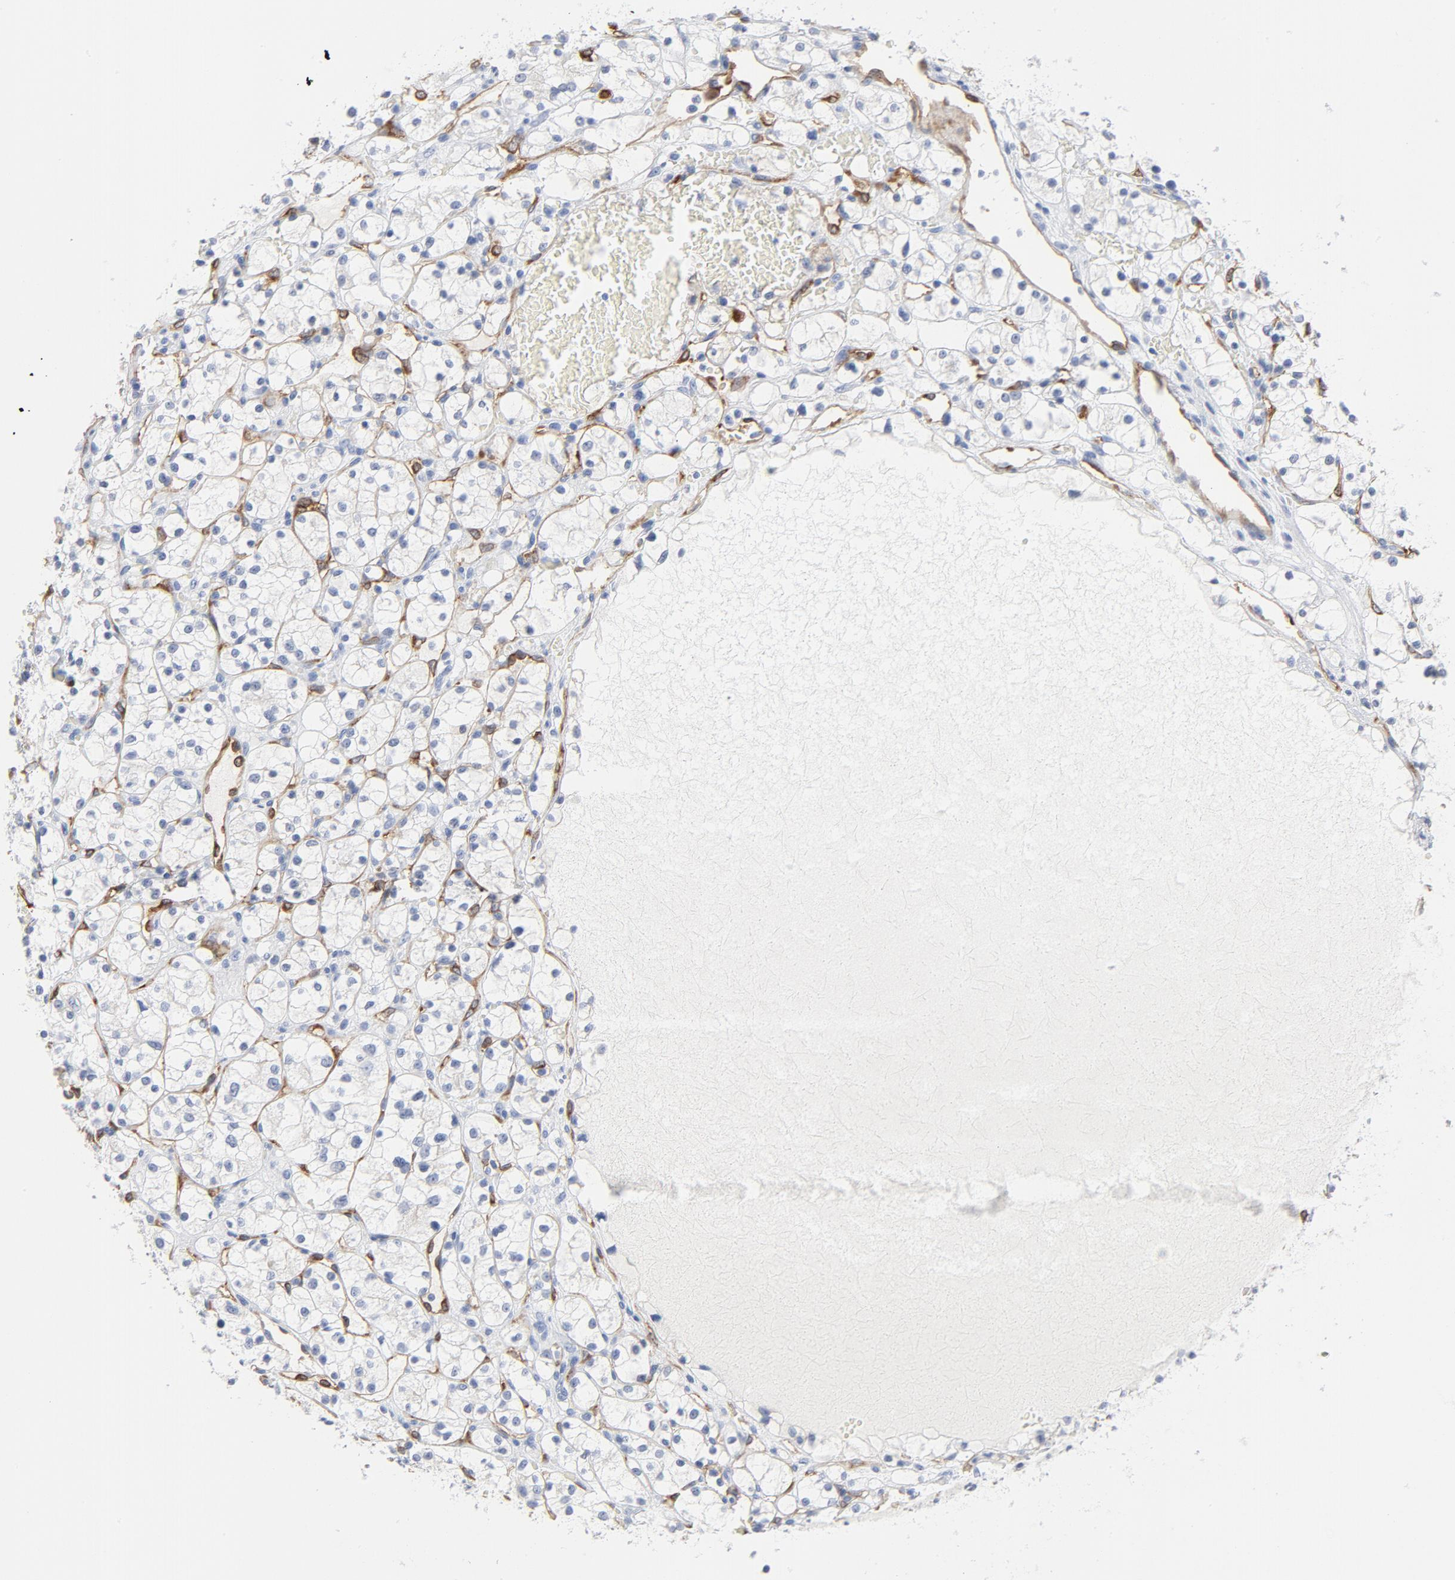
{"staining": {"intensity": "negative", "quantity": "none", "location": "none"}, "tissue": "renal cancer", "cell_type": "Tumor cells", "image_type": "cancer", "snomed": [{"axis": "morphology", "description": "Adenocarcinoma, NOS"}, {"axis": "topography", "description": "Kidney"}], "caption": "Photomicrograph shows no significant protein staining in tumor cells of adenocarcinoma (renal).", "gene": "SHANK3", "patient": {"sex": "female", "age": 60}}